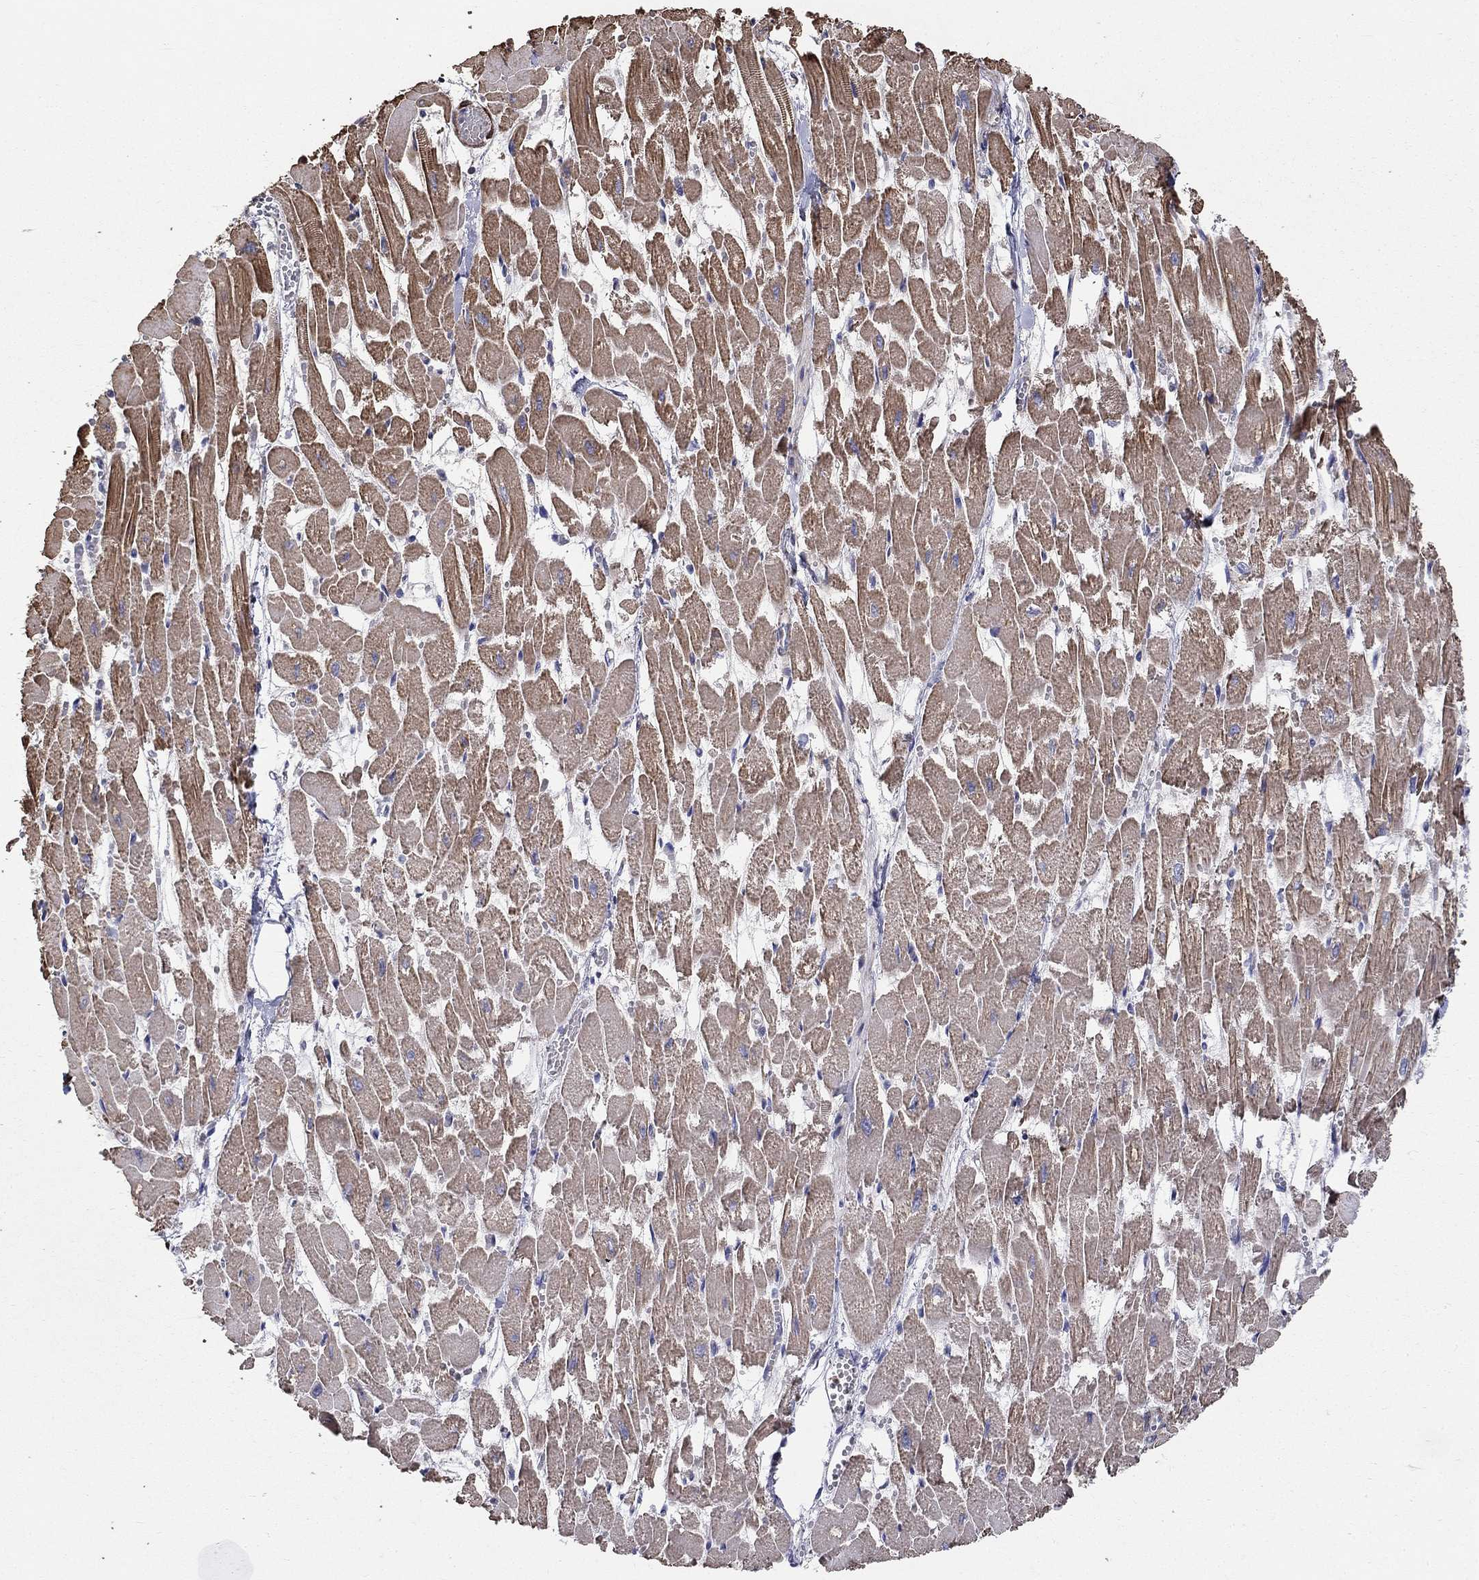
{"staining": {"intensity": "moderate", "quantity": "25%-75%", "location": "cytoplasmic/membranous"}, "tissue": "heart muscle", "cell_type": "Cardiomyocytes", "image_type": "normal", "snomed": [{"axis": "morphology", "description": "Normal tissue, NOS"}, {"axis": "topography", "description": "Heart"}], "caption": "Human heart muscle stained for a protein (brown) demonstrates moderate cytoplasmic/membranous positive positivity in approximately 25%-75% of cardiomyocytes.", "gene": "NPHP1", "patient": {"sex": "female", "age": 52}}